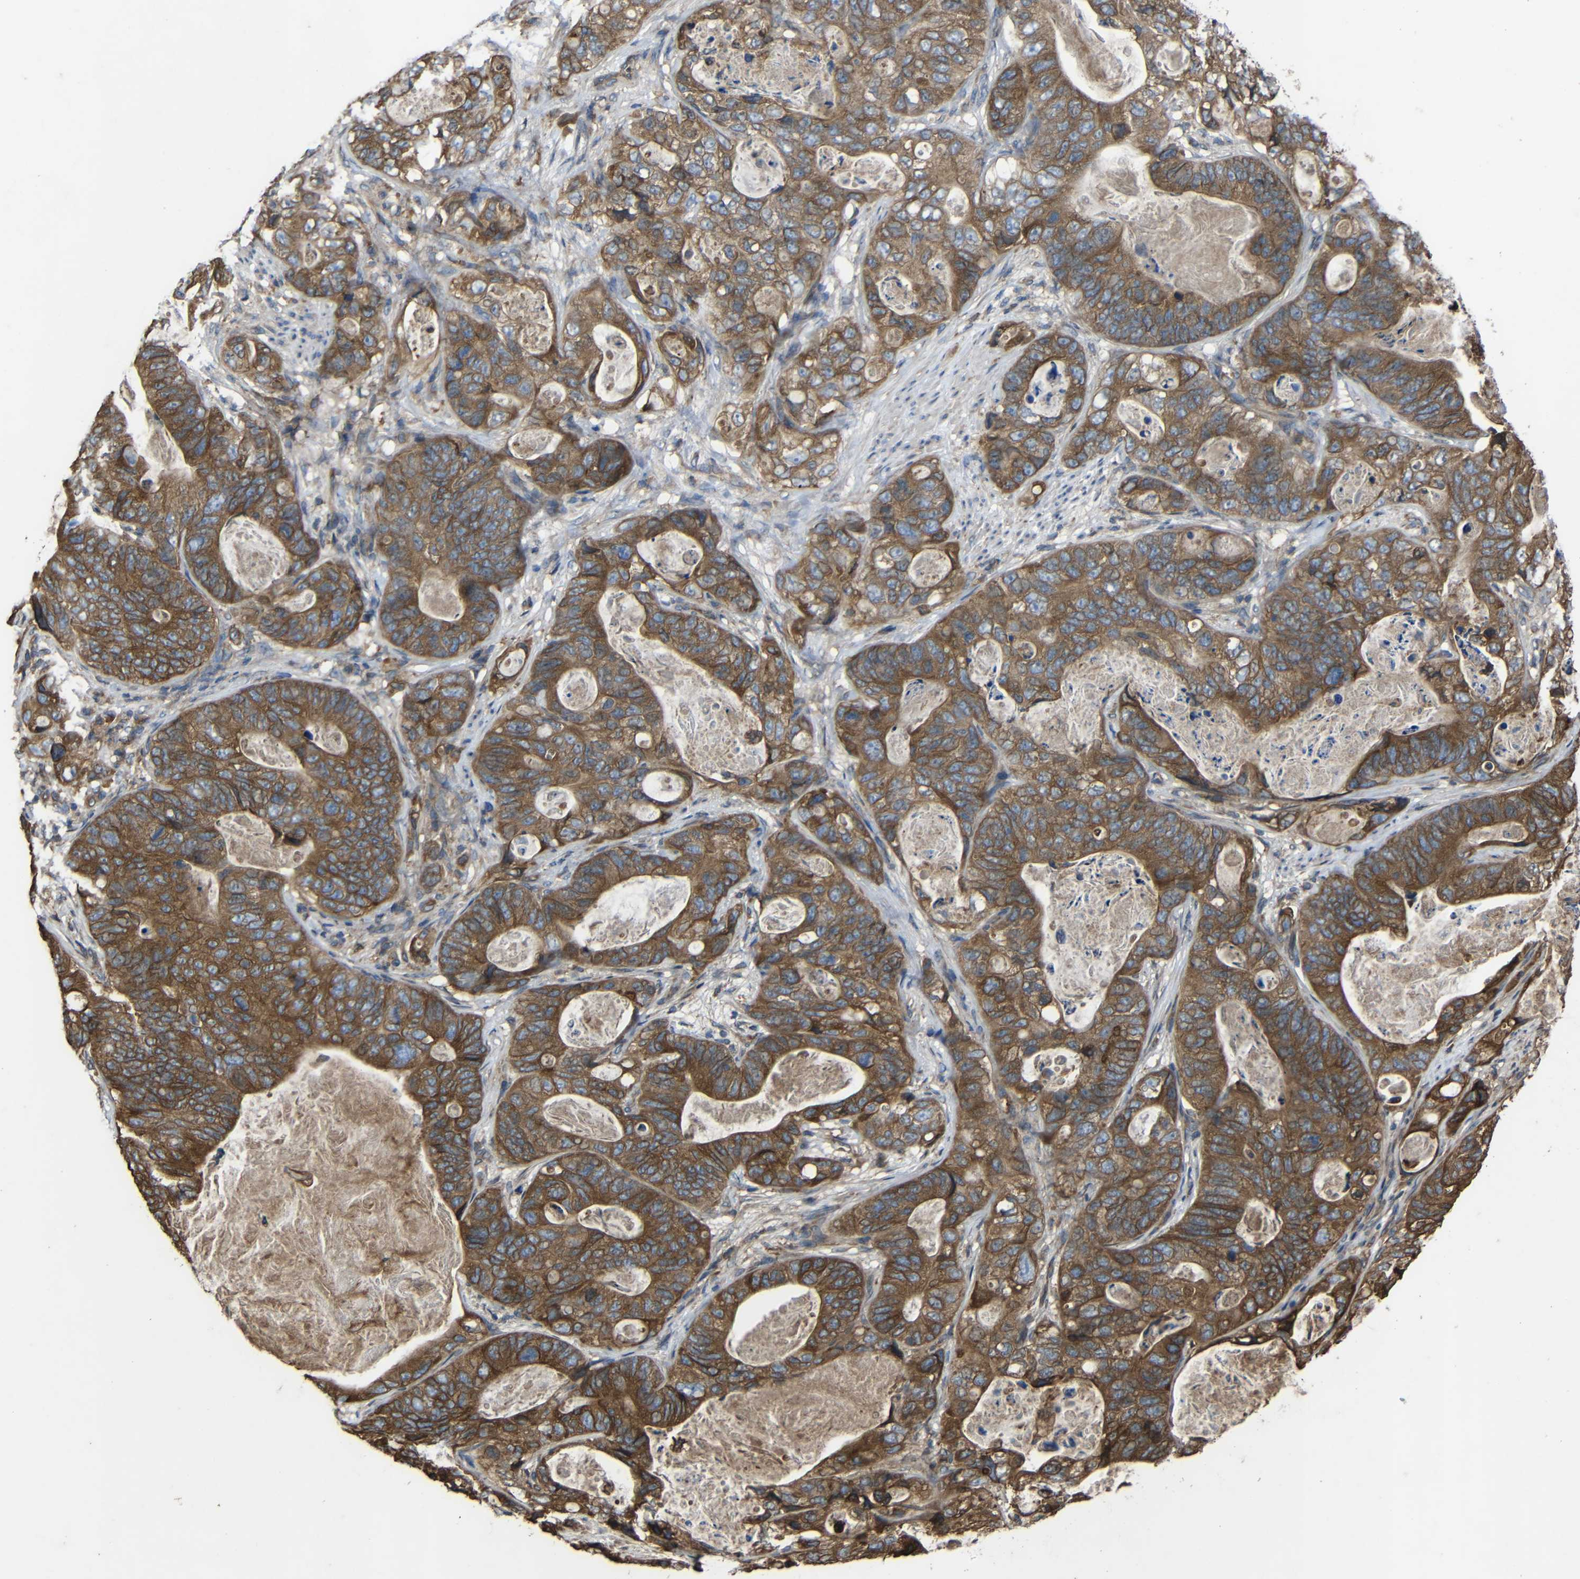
{"staining": {"intensity": "moderate", "quantity": ">75%", "location": "cytoplasmic/membranous"}, "tissue": "stomach cancer", "cell_type": "Tumor cells", "image_type": "cancer", "snomed": [{"axis": "morphology", "description": "Adenocarcinoma, NOS"}, {"axis": "topography", "description": "Stomach"}], "caption": "Immunohistochemical staining of adenocarcinoma (stomach) shows medium levels of moderate cytoplasmic/membranous protein positivity in approximately >75% of tumor cells. (Brightfield microscopy of DAB IHC at high magnification).", "gene": "TREM2", "patient": {"sex": "female", "age": 89}}